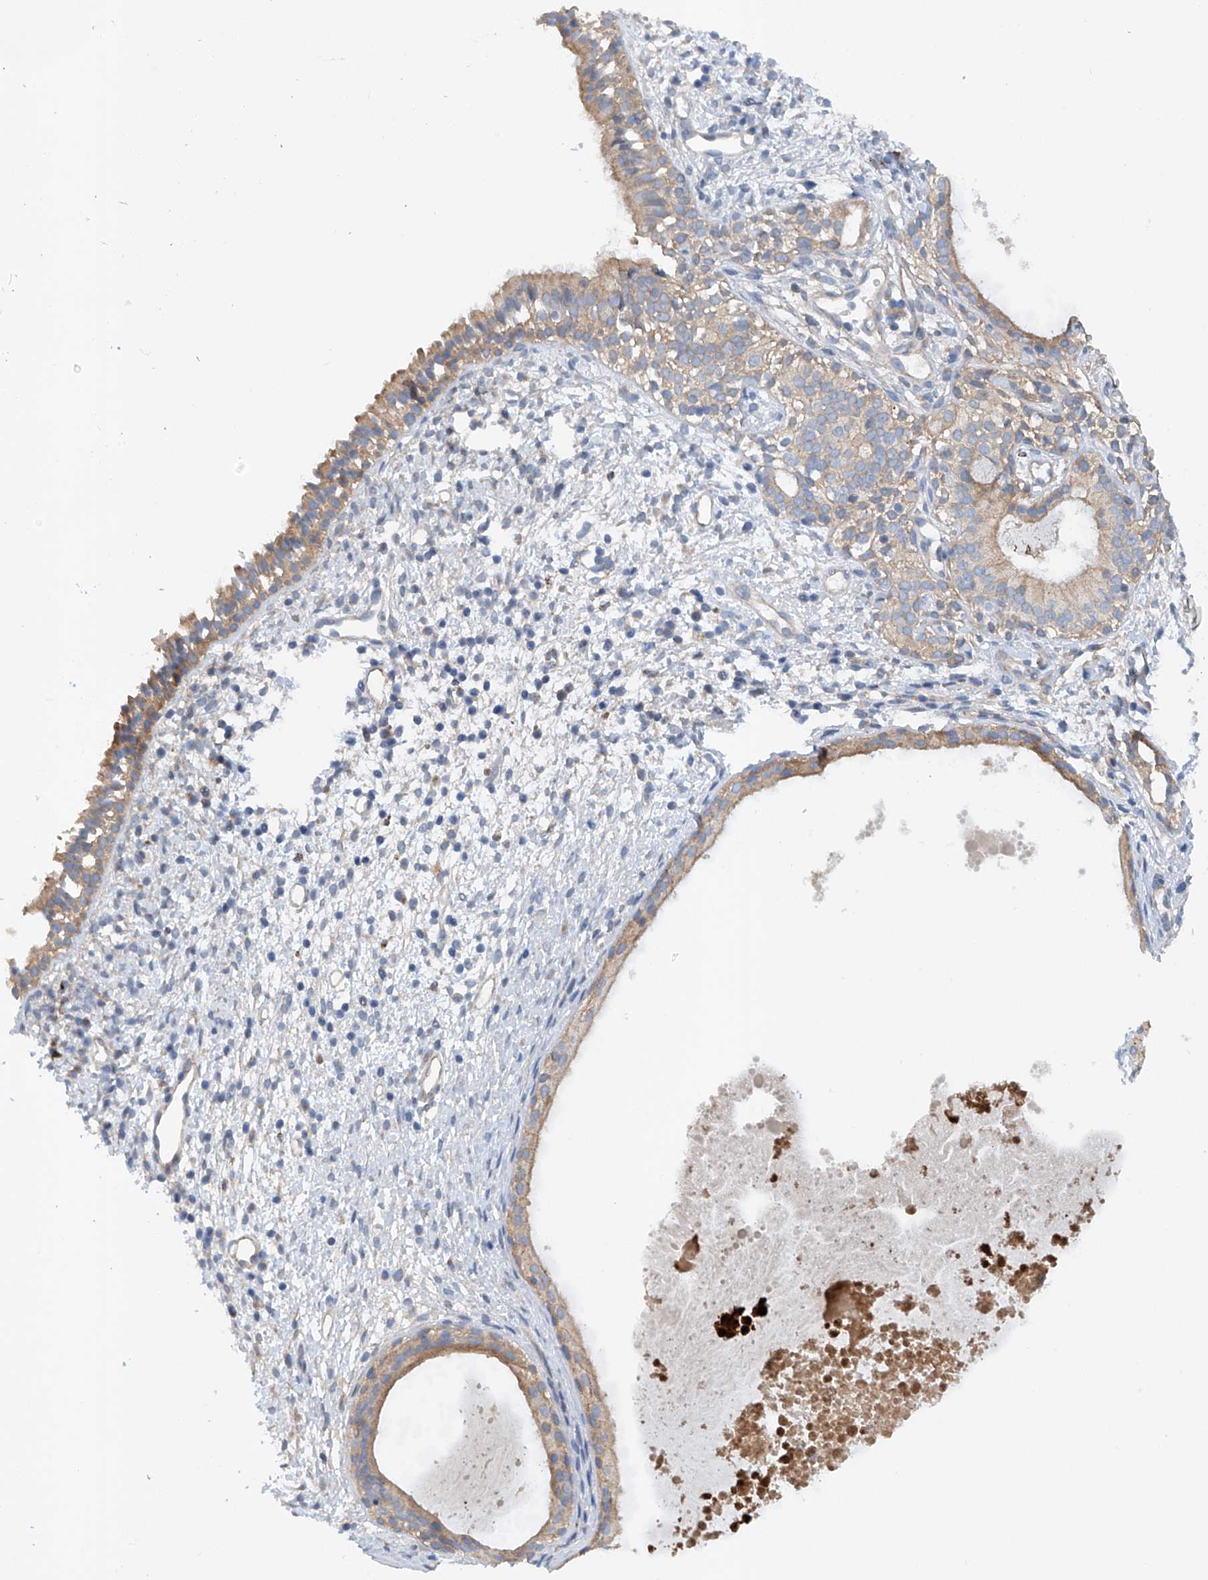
{"staining": {"intensity": "weak", "quantity": ">75%", "location": "cytoplasmic/membranous"}, "tissue": "nasopharynx", "cell_type": "Respiratory epithelial cells", "image_type": "normal", "snomed": [{"axis": "morphology", "description": "Normal tissue, NOS"}, {"axis": "topography", "description": "Nasopharynx"}], "caption": "The micrograph demonstrates immunohistochemical staining of normal nasopharynx. There is weak cytoplasmic/membranous expression is appreciated in about >75% of respiratory epithelial cells. The protein is stained brown, and the nuclei are stained in blue (DAB (3,3'-diaminobenzidine) IHC with brightfield microscopy, high magnification).", "gene": "CEP85L", "patient": {"sex": "male", "age": 22}}